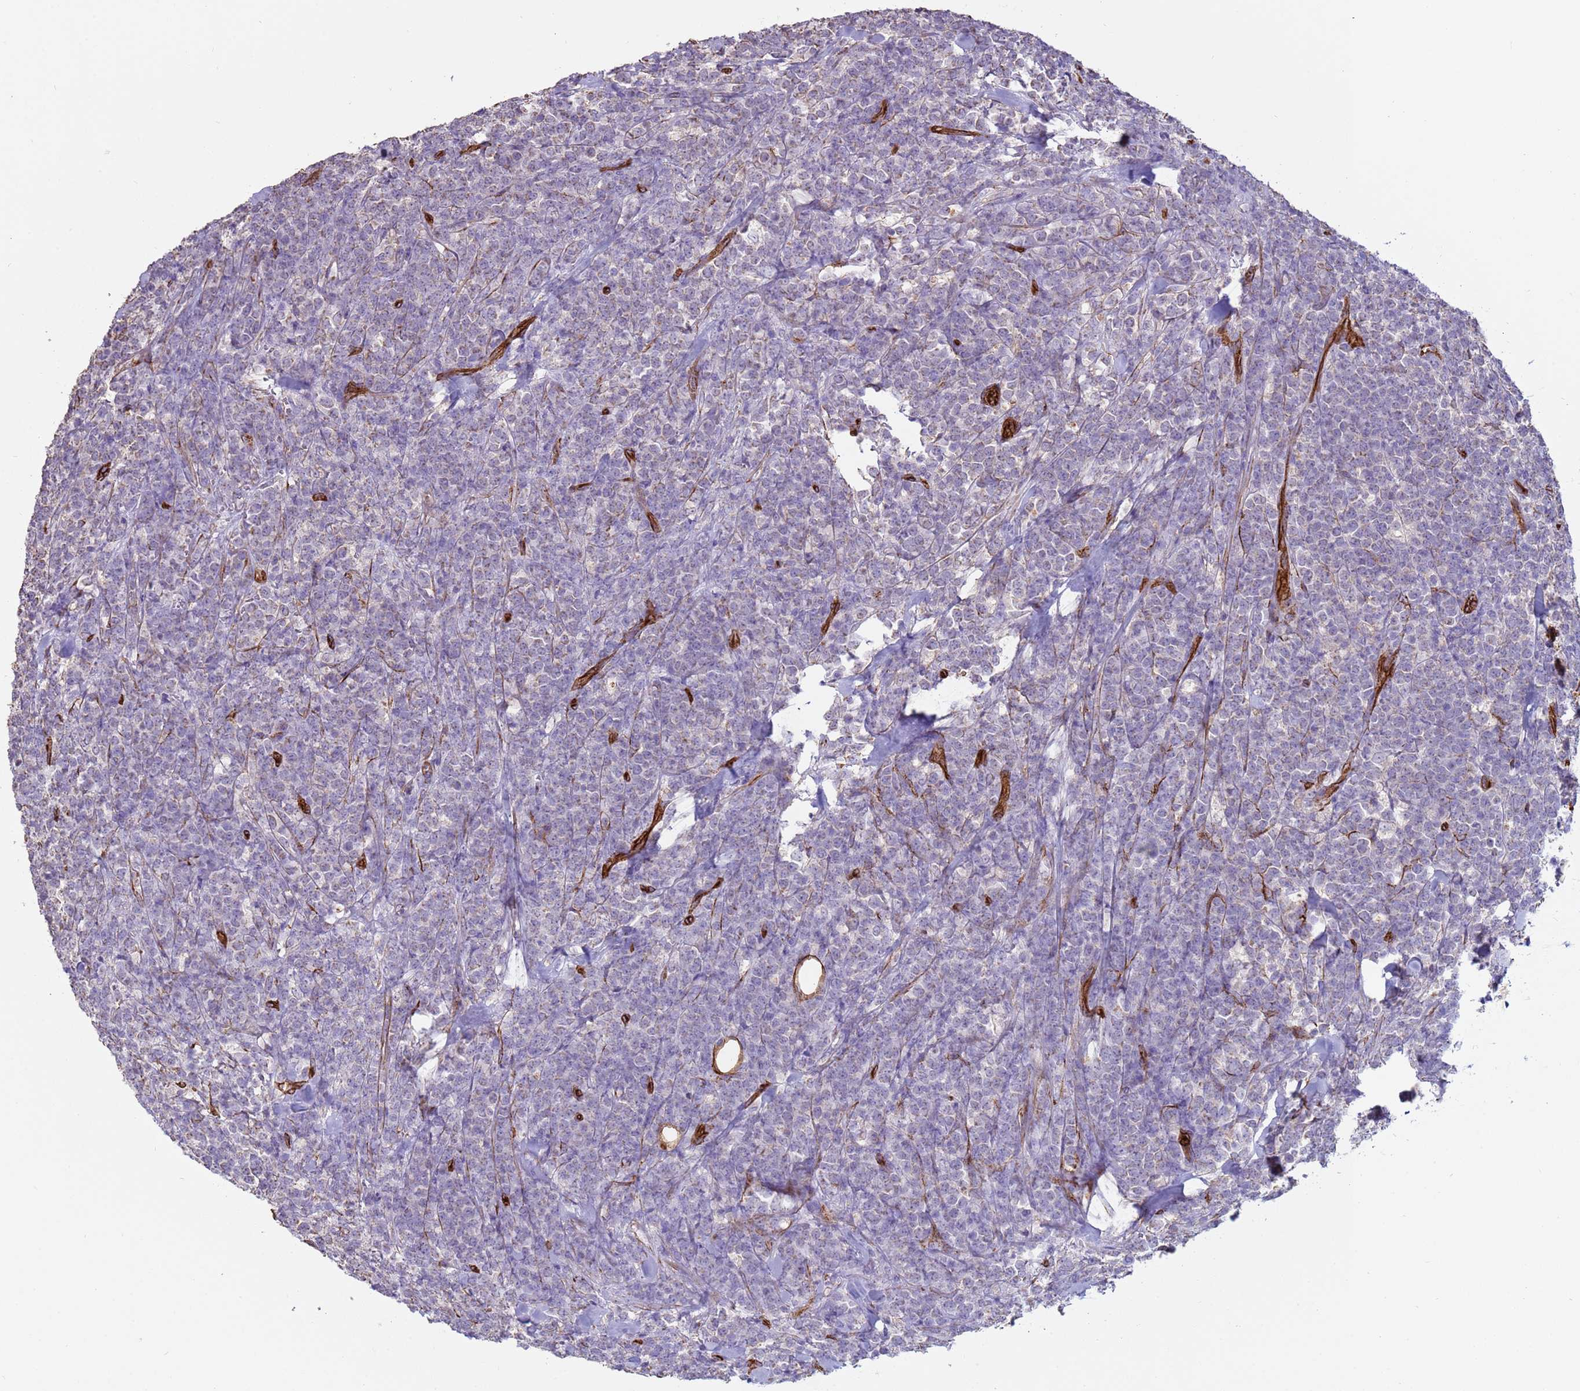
{"staining": {"intensity": "negative", "quantity": "none", "location": "none"}, "tissue": "lymphoma", "cell_type": "Tumor cells", "image_type": "cancer", "snomed": [{"axis": "morphology", "description": "Malignant lymphoma, non-Hodgkin's type, High grade"}, {"axis": "topography", "description": "Small intestine"}], "caption": "DAB immunohistochemical staining of lymphoma exhibits no significant positivity in tumor cells.", "gene": "GASK1A", "patient": {"sex": "male", "age": 8}}